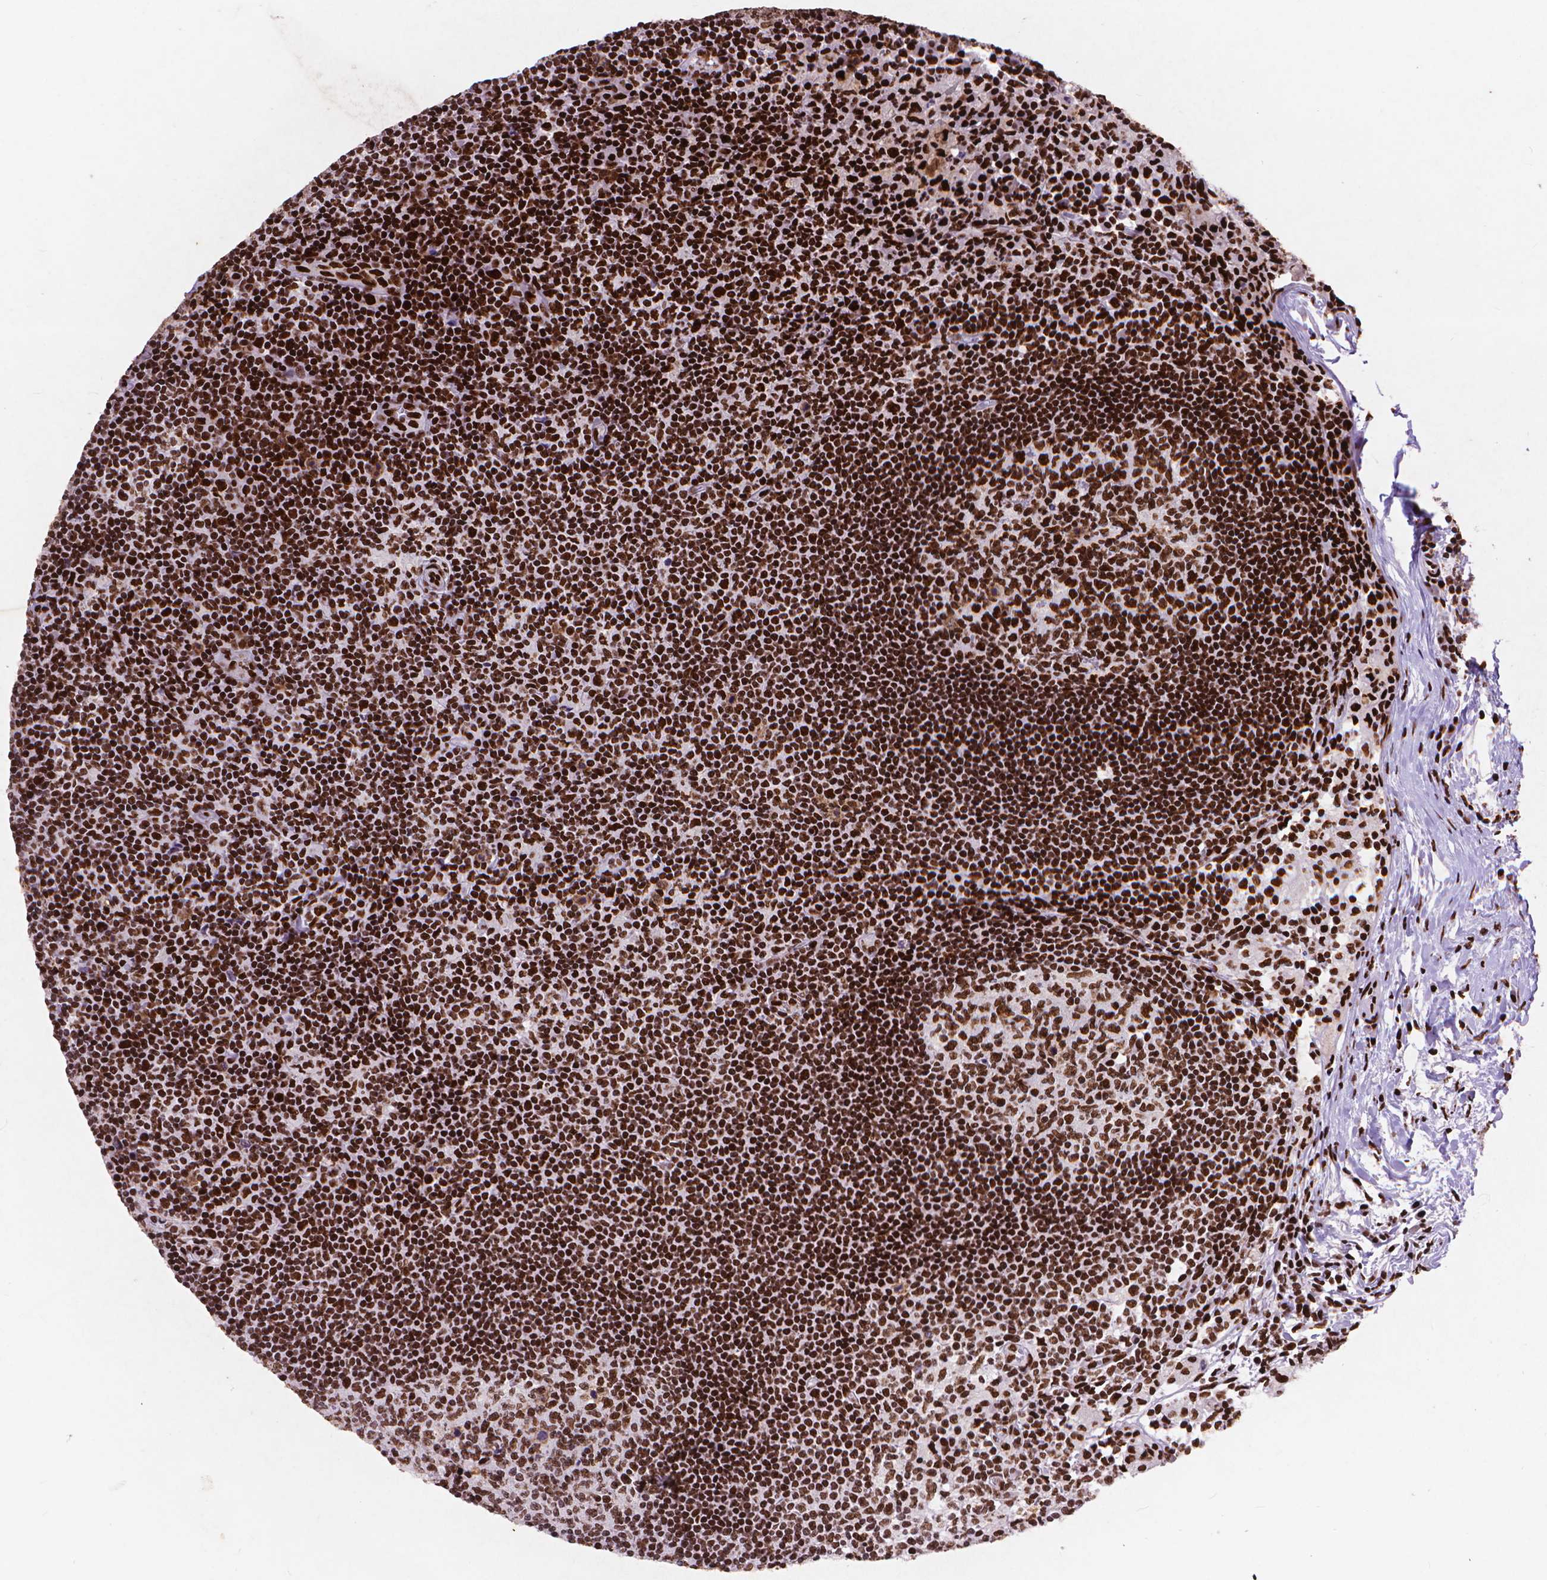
{"staining": {"intensity": "strong", "quantity": "25%-75%", "location": "nuclear"}, "tissue": "lymph node", "cell_type": "Germinal center cells", "image_type": "normal", "snomed": [{"axis": "morphology", "description": "Normal tissue, NOS"}, {"axis": "topography", "description": "Lymph node"}], "caption": "This is a photomicrograph of immunohistochemistry (IHC) staining of unremarkable lymph node, which shows strong expression in the nuclear of germinal center cells.", "gene": "CITED2", "patient": {"sex": "female", "age": 72}}